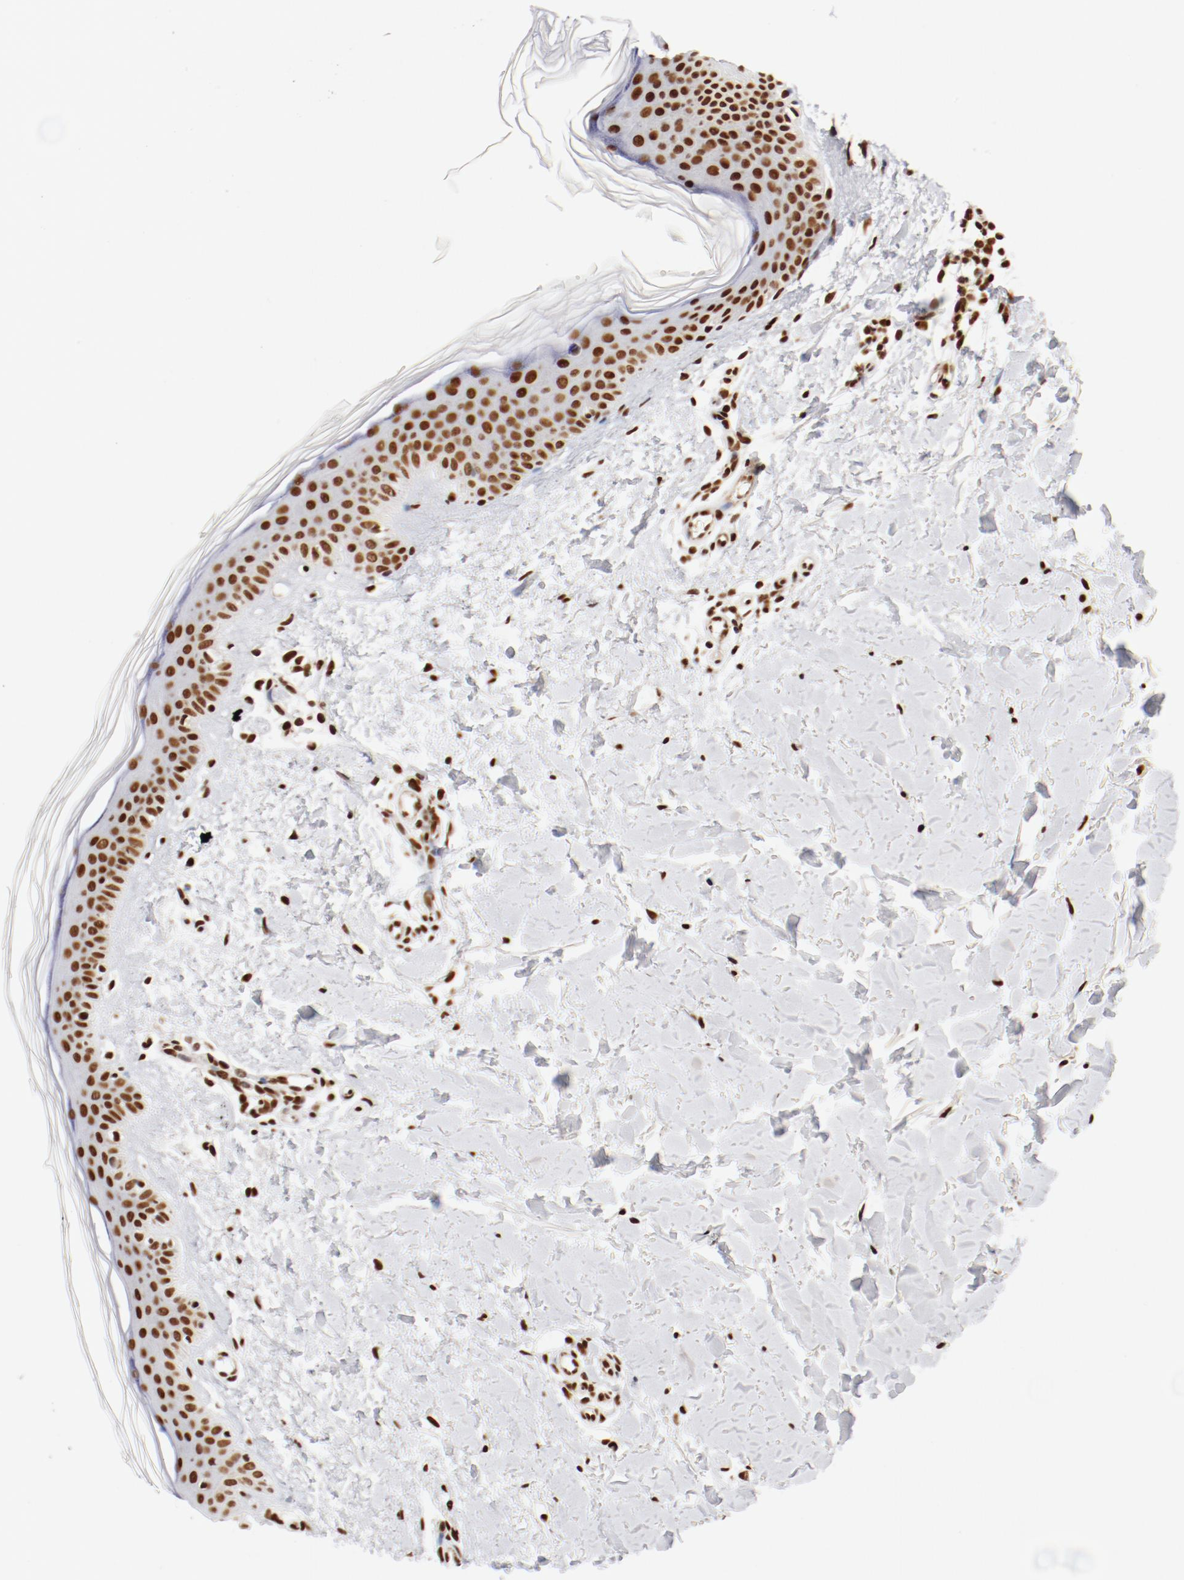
{"staining": {"intensity": "strong", "quantity": "25%-75%", "location": "nuclear"}, "tissue": "skin", "cell_type": "Fibroblasts", "image_type": "normal", "snomed": [{"axis": "morphology", "description": "Normal tissue, NOS"}, {"axis": "topography", "description": "Skin"}], "caption": "This micrograph reveals immunohistochemistry (IHC) staining of unremarkable human skin, with high strong nuclear positivity in about 25%-75% of fibroblasts.", "gene": "CTBP1", "patient": {"sex": "female", "age": 56}}